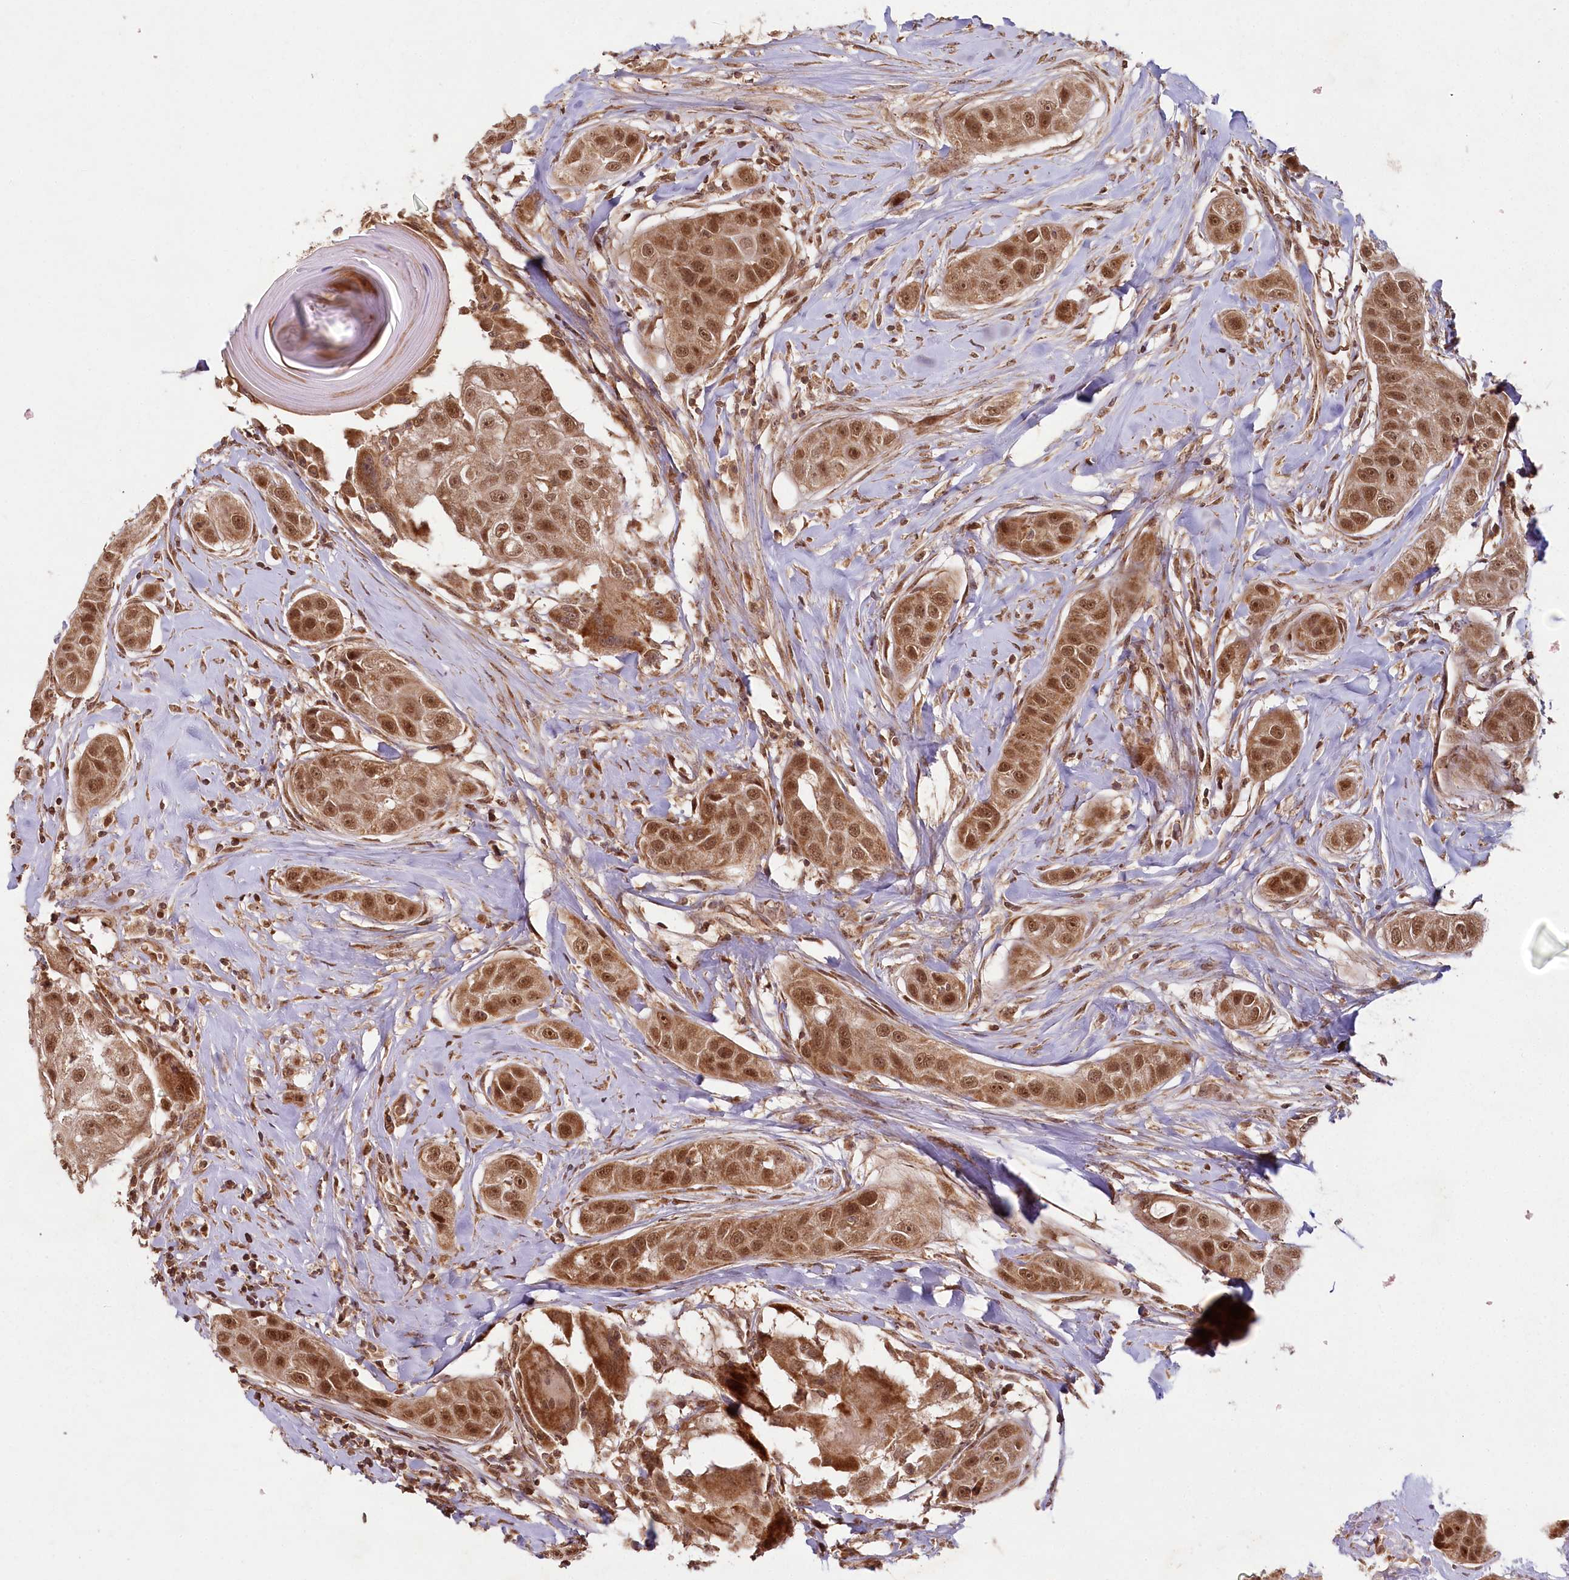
{"staining": {"intensity": "moderate", "quantity": ">75%", "location": "cytoplasmic/membranous,nuclear"}, "tissue": "head and neck cancer", "cell_type": "Tumor cells", "image_type": "cancer", "snomed": [{"axis": "morphology", "description": "Normal tissue, NOS"}, {"axis": "morphology", "description": "Squamous cell carcinoma, NOS"}, {"axis": "topography", "description": "Skeletal muscle"}, {"axis": "topography", "description": "Head-Neck"}], "caption": "A brown stain highlights moderate cytoplasmic/membranous and nuclear positivity of a protein in human head and neck cancer tumor cells.", "gene": "MICU1", "patient": {"sex": "male", "age": 51}}